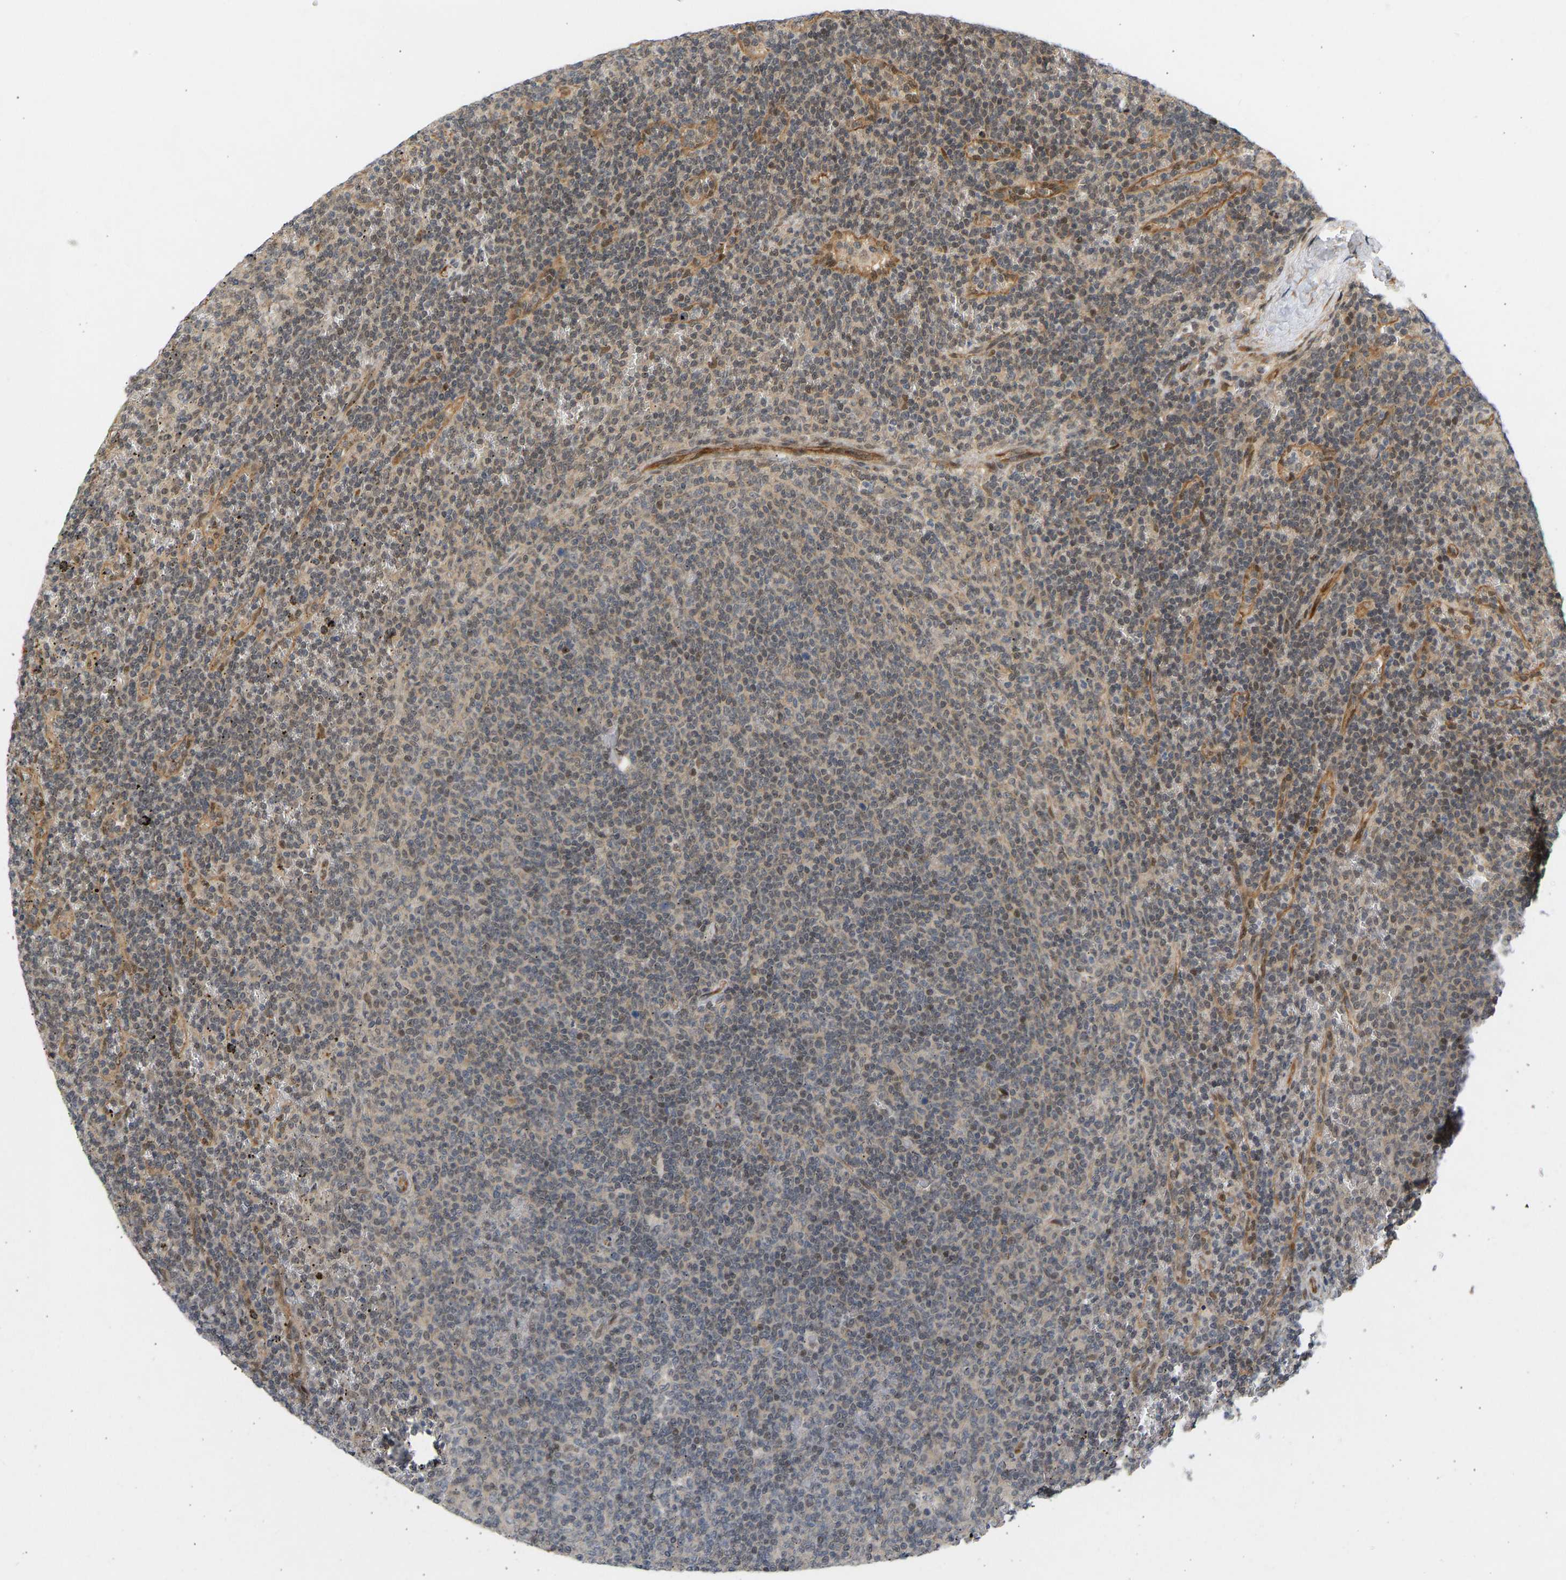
{"staining": {"intensity": "weak", "quantity": "<25%", "location": "cytoplasmic/membranous,nuclear"}, "tissue": "lymphoma", "cell_type": "Tumor cells", "image_type": "cancer", "snomed": [{"axis": "morphology", "description": "Malignant lymphoma, non-Hodgkin's type, Low grade"}, {"axis": "topography", "description": "Spleen"}], "caption": "Immunohistochemistry (IHC) image of neoplastic tissue: lymphoma stained with DAB displays no significant protein staining in tumor cells.", "gene": "BAG1", "patient": {"sex": "female", "age": 50}}